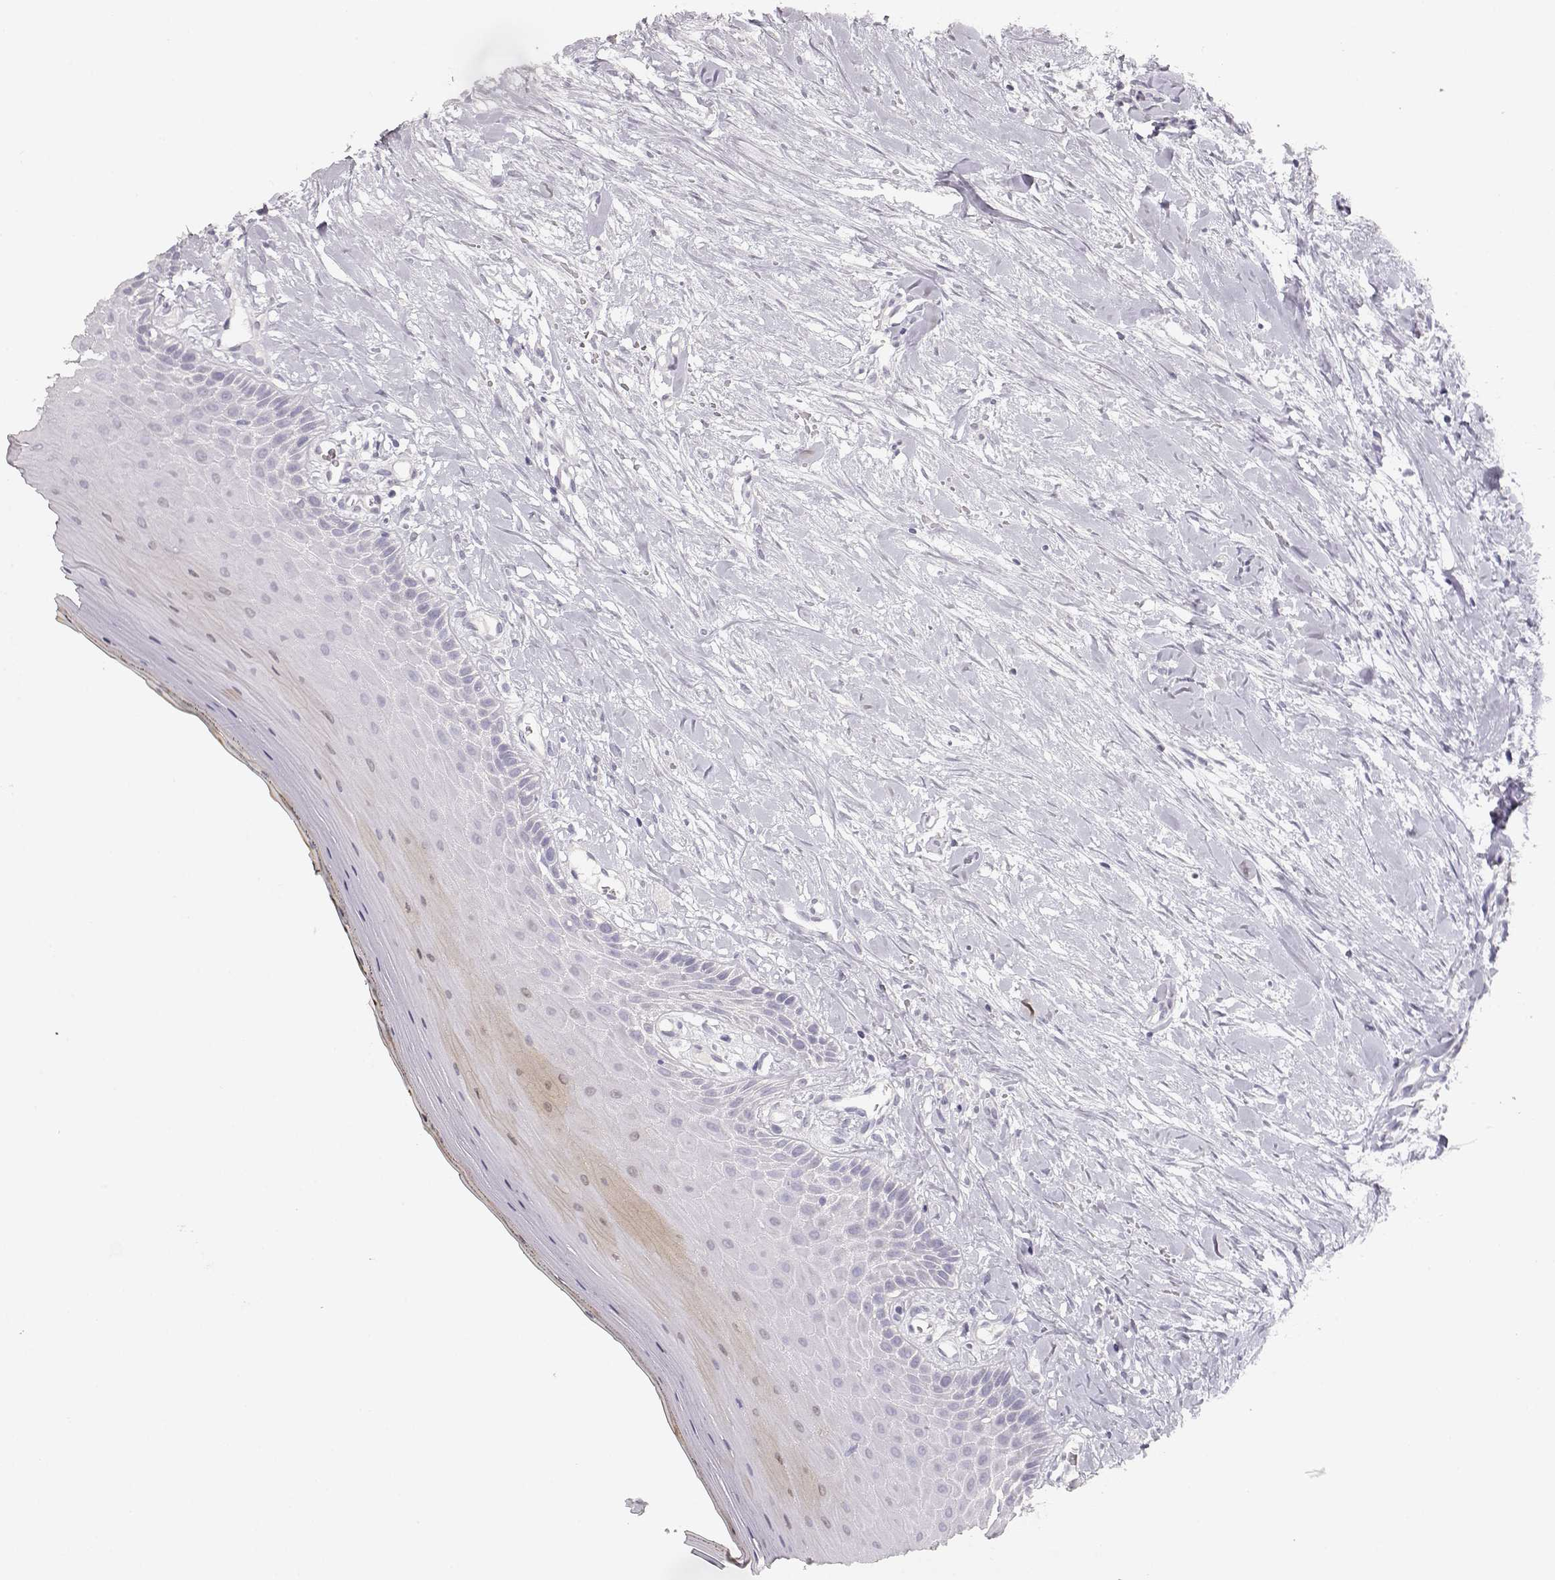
{"staining": {"intensity": "negative", "quantity": "none", "location": "none"}, "tissue": "oral mucosa", "cell_type": "Squamous epithelial cells", "image_type": "normal", "snomed": [{"axis": "morphology", "description": "Normal tissue, NOS"}, {"axis": "topography", "description": "Oral tissue"}], "caption": "DAB immunohistochemical staining of normal human oral mucosa exhibits no significant positivity in squamous epithelial cells.", "gene": "TPH2", "patient": {"sex": "female", "age": 43}}